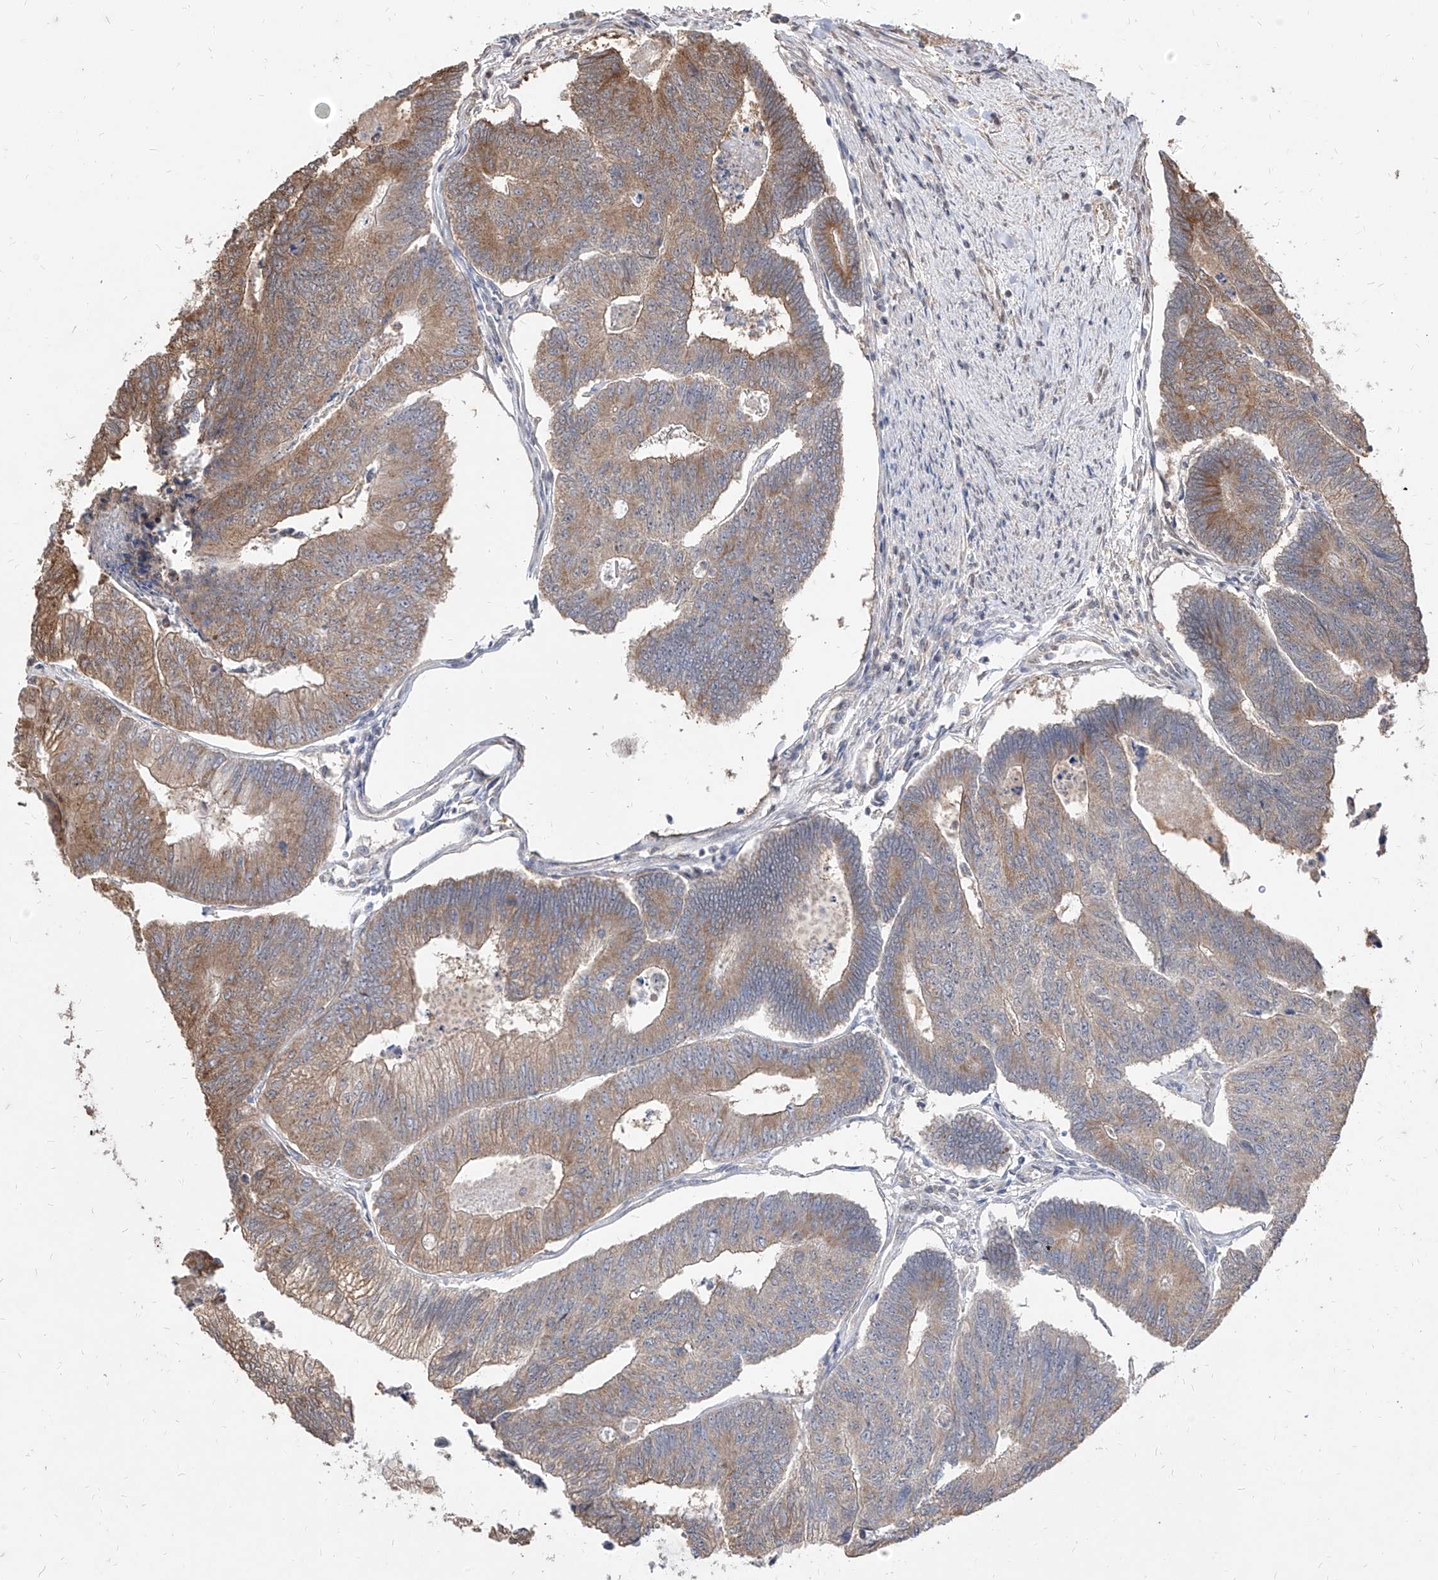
{"staining": {"intensity": "moderate", "quantity": "25%-75%", "location": "cytoplasmic/membranous"}, "tissue": "colorectal cancer", "cell_type": "Tumor cells", "image_type": "cancer", "snomed": [{"axis": "morphology", "description": "Adenocarcinoma, NOS"}, {"axis": "topography", "description": "Colon"}], "caption": "The immunohistochemical stain shows moderate cytoplasmic/membranous expression in tumor cells of adenocarcinoma (colorectal) tissue. The protein is stained brown, and the nuclei are stained in blue (DAB IHC with brightfield microscopy, high magnification).", "gene": "C8orf82", "patient": {"sex": "female", "age": 67}}